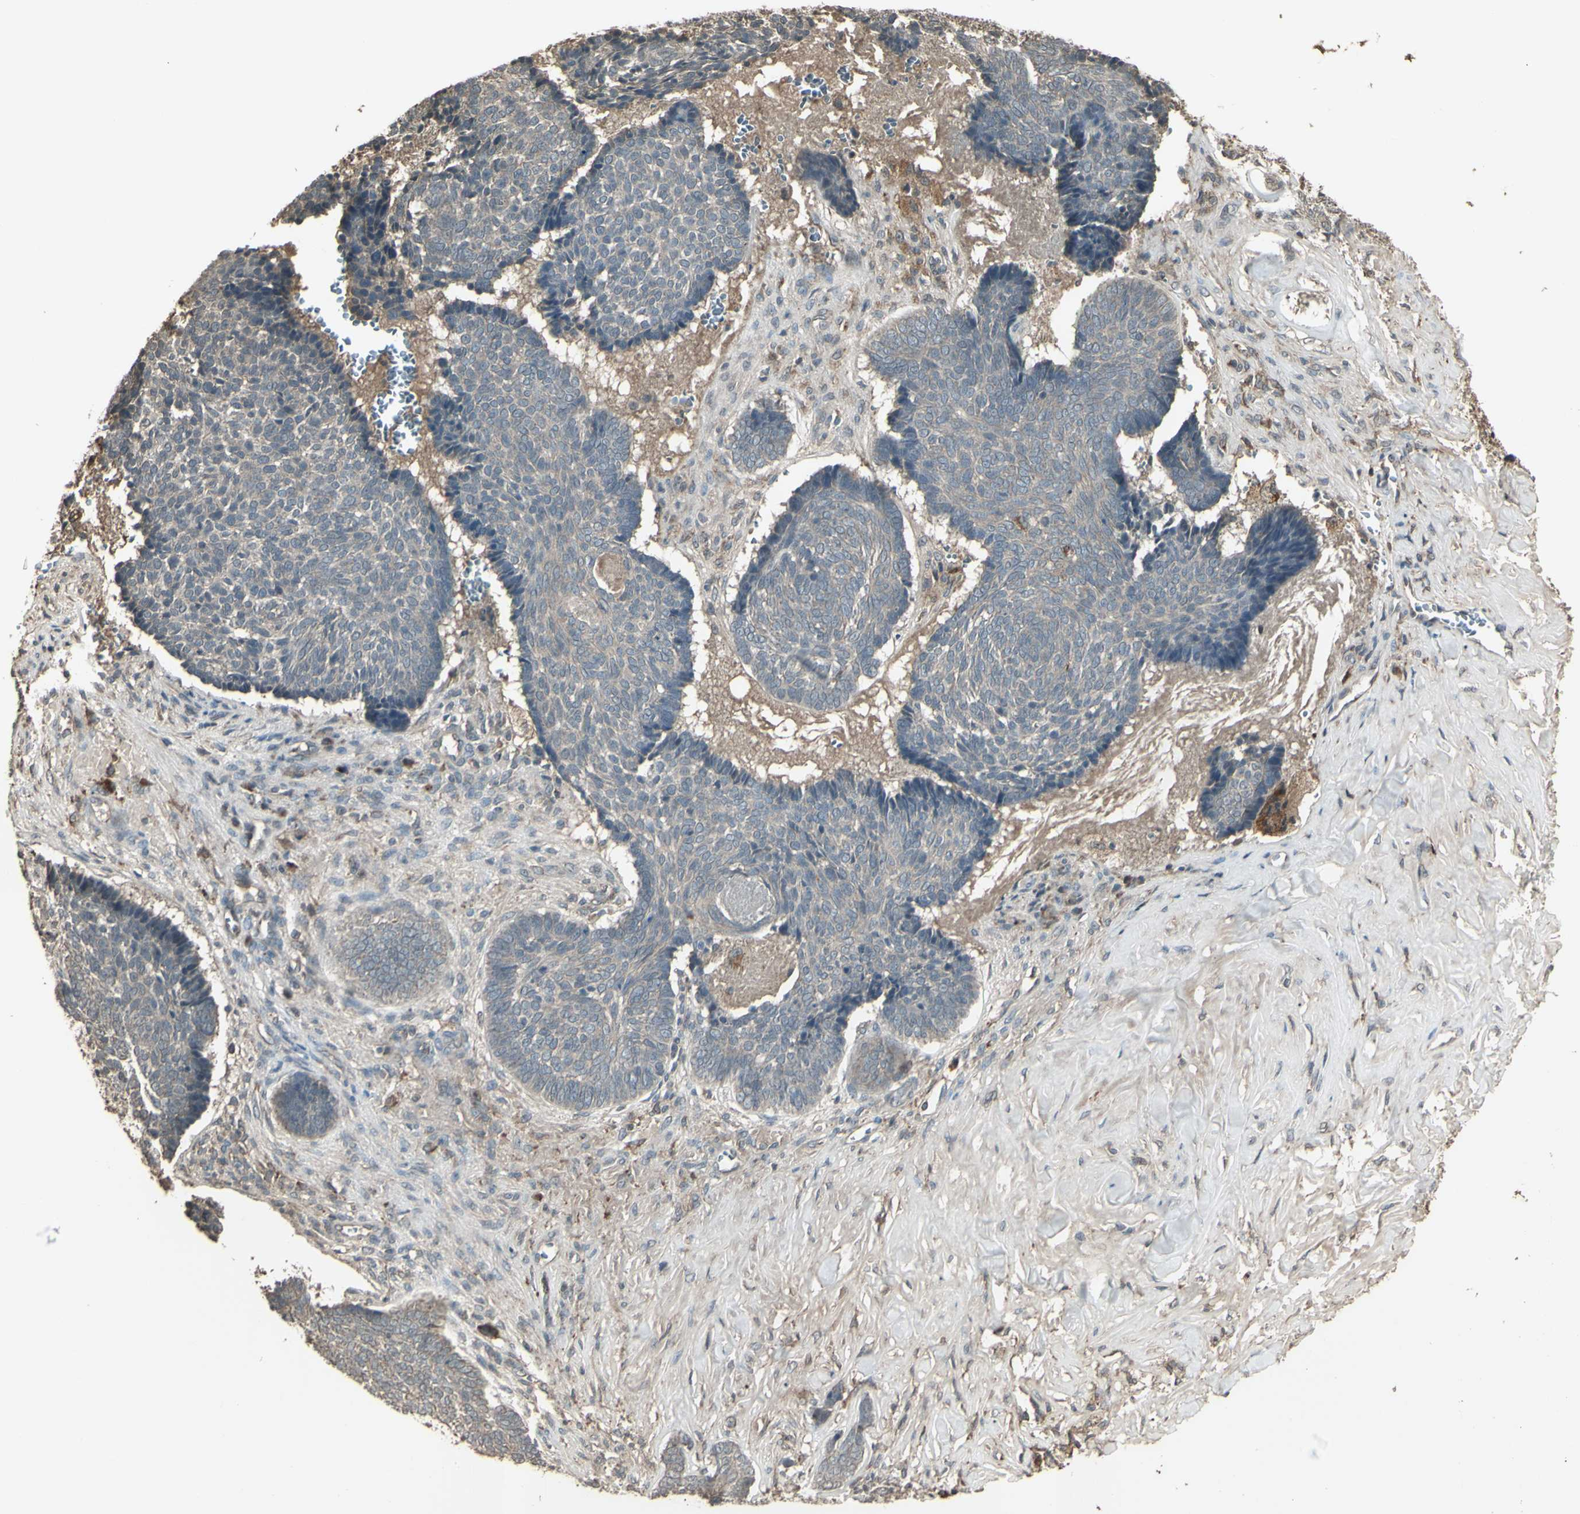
{"staining": {"intensity": "weak", "quantity": ">75%", "location": "cytoplasmic/membranous"}, "tissue": "skin cancer", "cell_type": "Tumor cells", "image_type": "cancer", "snomed": [{"axis": "morphology", "description": "Basal cell carcinoma"}, {"axis": "topography", "description": "Skin"}], "caption": "Immunohistochemistry (IHC) photomicrograph of skin cancer (basal cell carcinoma) stained for a protein (brown), which reveals low levels of weak cytoplasmic/membranous staining in about >75% of tumor cells.", "gene": "GNAS", "patient": {"sex": "male", "age": 84}}